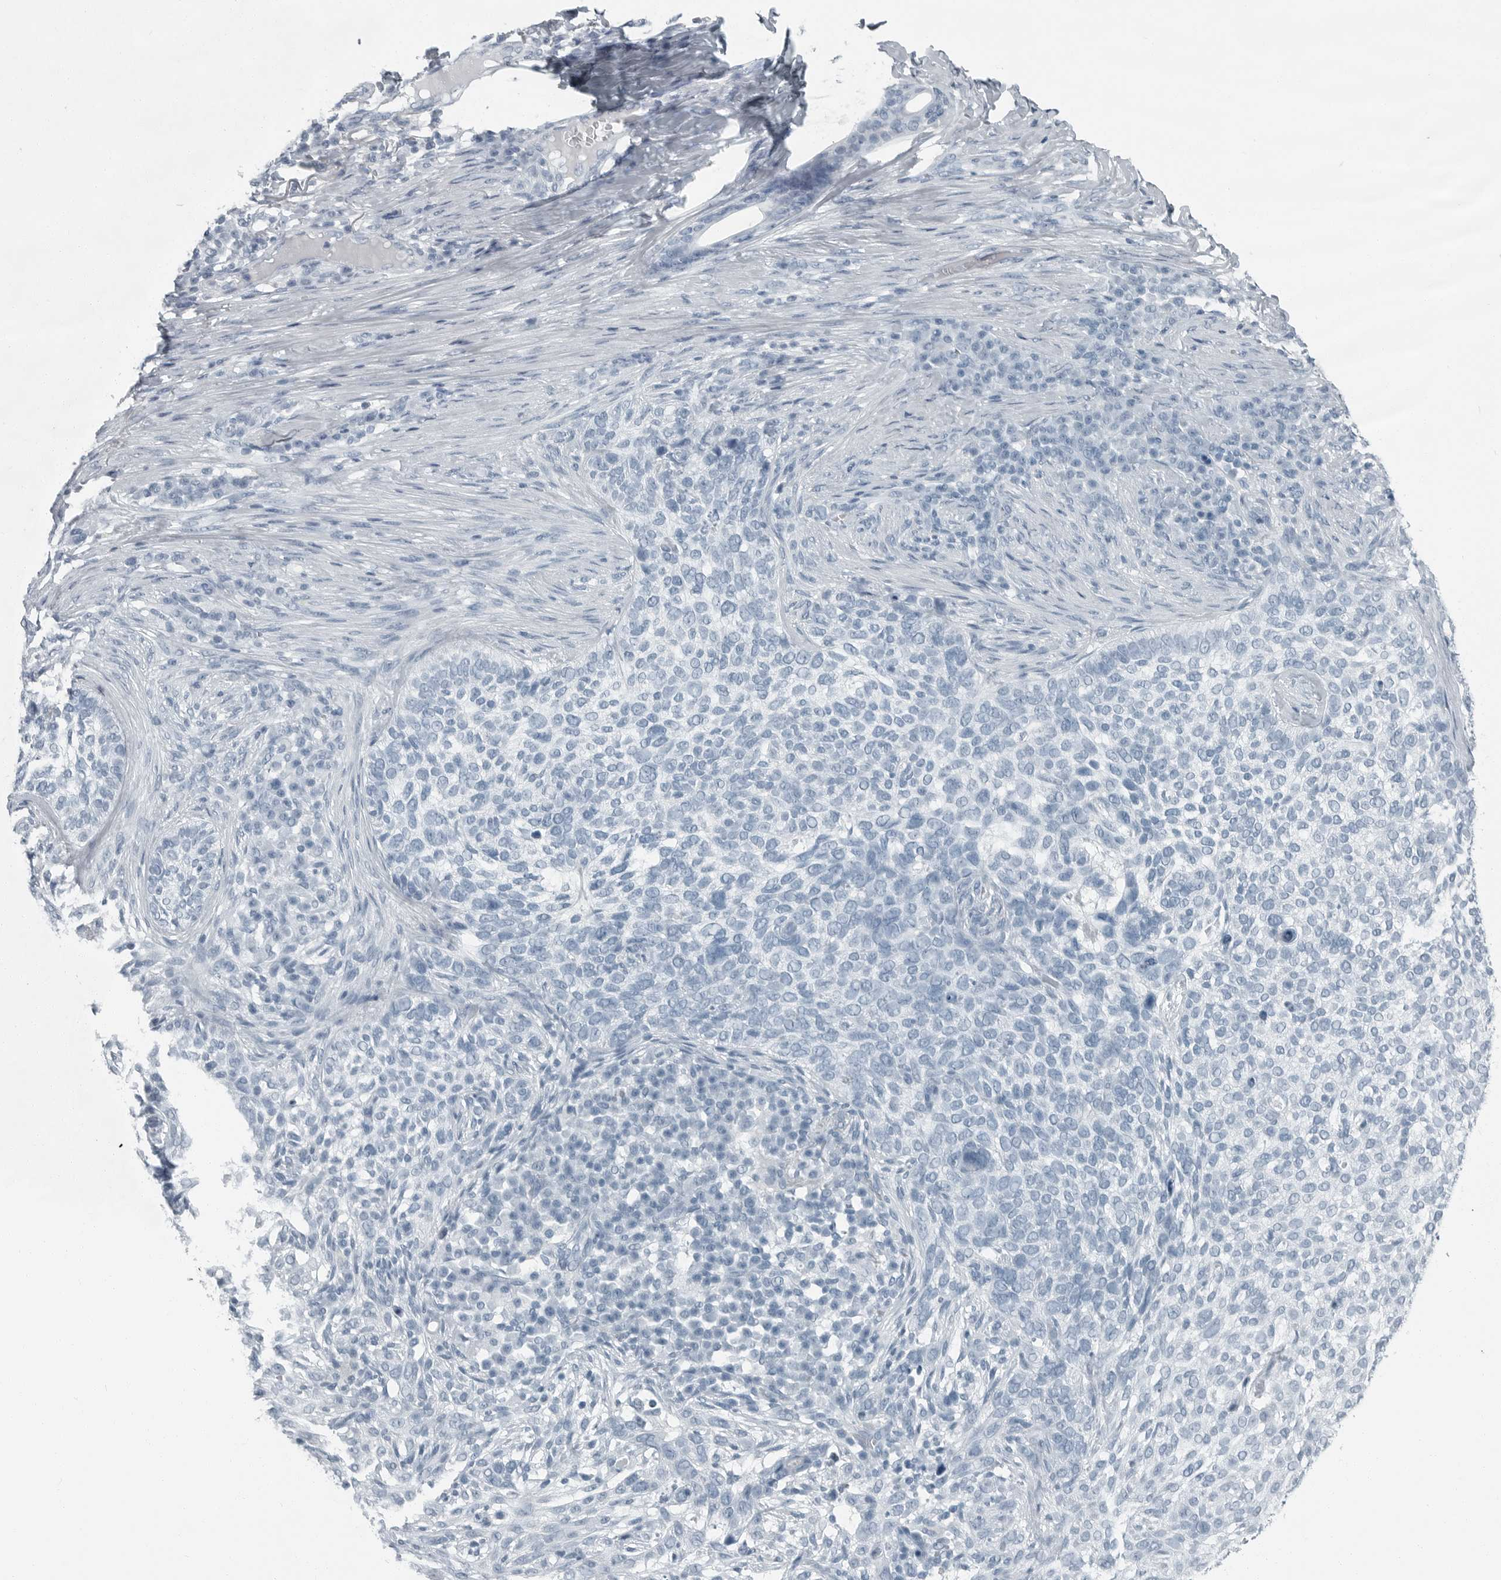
{"staining": {"intensity": "negative", "quantity": "none", "location": "none"}, "tissue": "skin cancer", "cell_type": "Tumor cells", "image_type": "cancer", "snomed": [{"axis": "morphology", "description": "Basal cell carcinoma"}, {"axis": "topography", "description": "Skin"}], "caption": "Tumor cells are negative for brown protein staining in skin cancer (basal cell carcinoma).", "gene": "FABP6", "patient": {"sex": "female", "age": 64}}